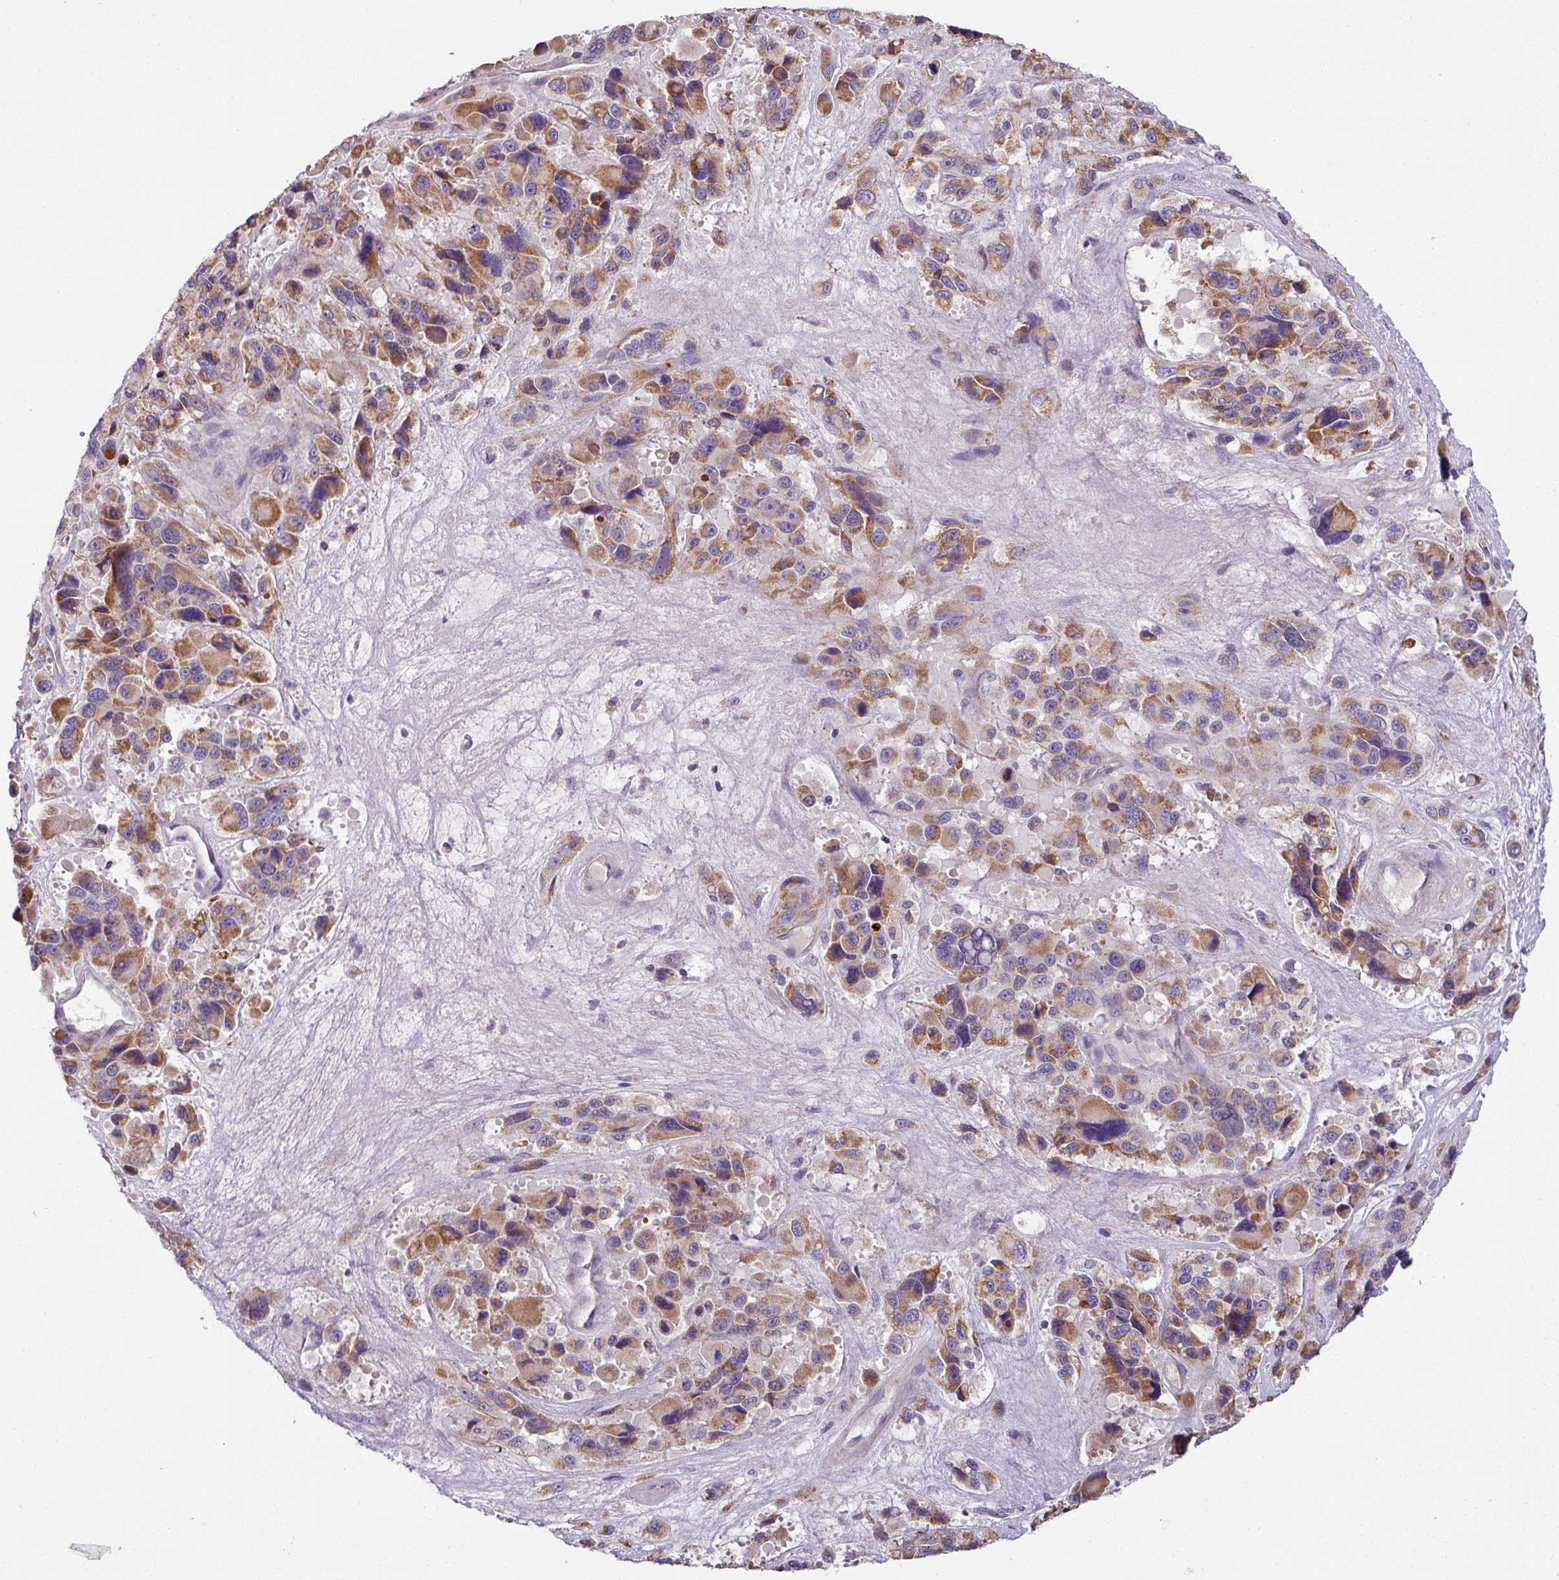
{"staining": {"intensity": "moderate", "quantity": "25%-75%", "location": "cytoplasmic/membranous"}, "tissue": "melanoma", "cell_type": "Tumor cells", "image_type": "cancer", "snomed": [{"axis": "morphology", "description": "Malignant melanoma, Metastatic site"}, {"axis": "topography", "description": "Lymph node"}], "caption": "Tumor cells display moderate cytoplasmic/membranous expression in about 25%-75% of cells in melanoma. The protein is stained brown, and the nuclei are stained in blue (DAB (3,3'-diaminobenzidine) IHC with brightfield microscopy, high magnification).", "gene": "LRRC9", "patient": {"sex": "female", "age": 65}}